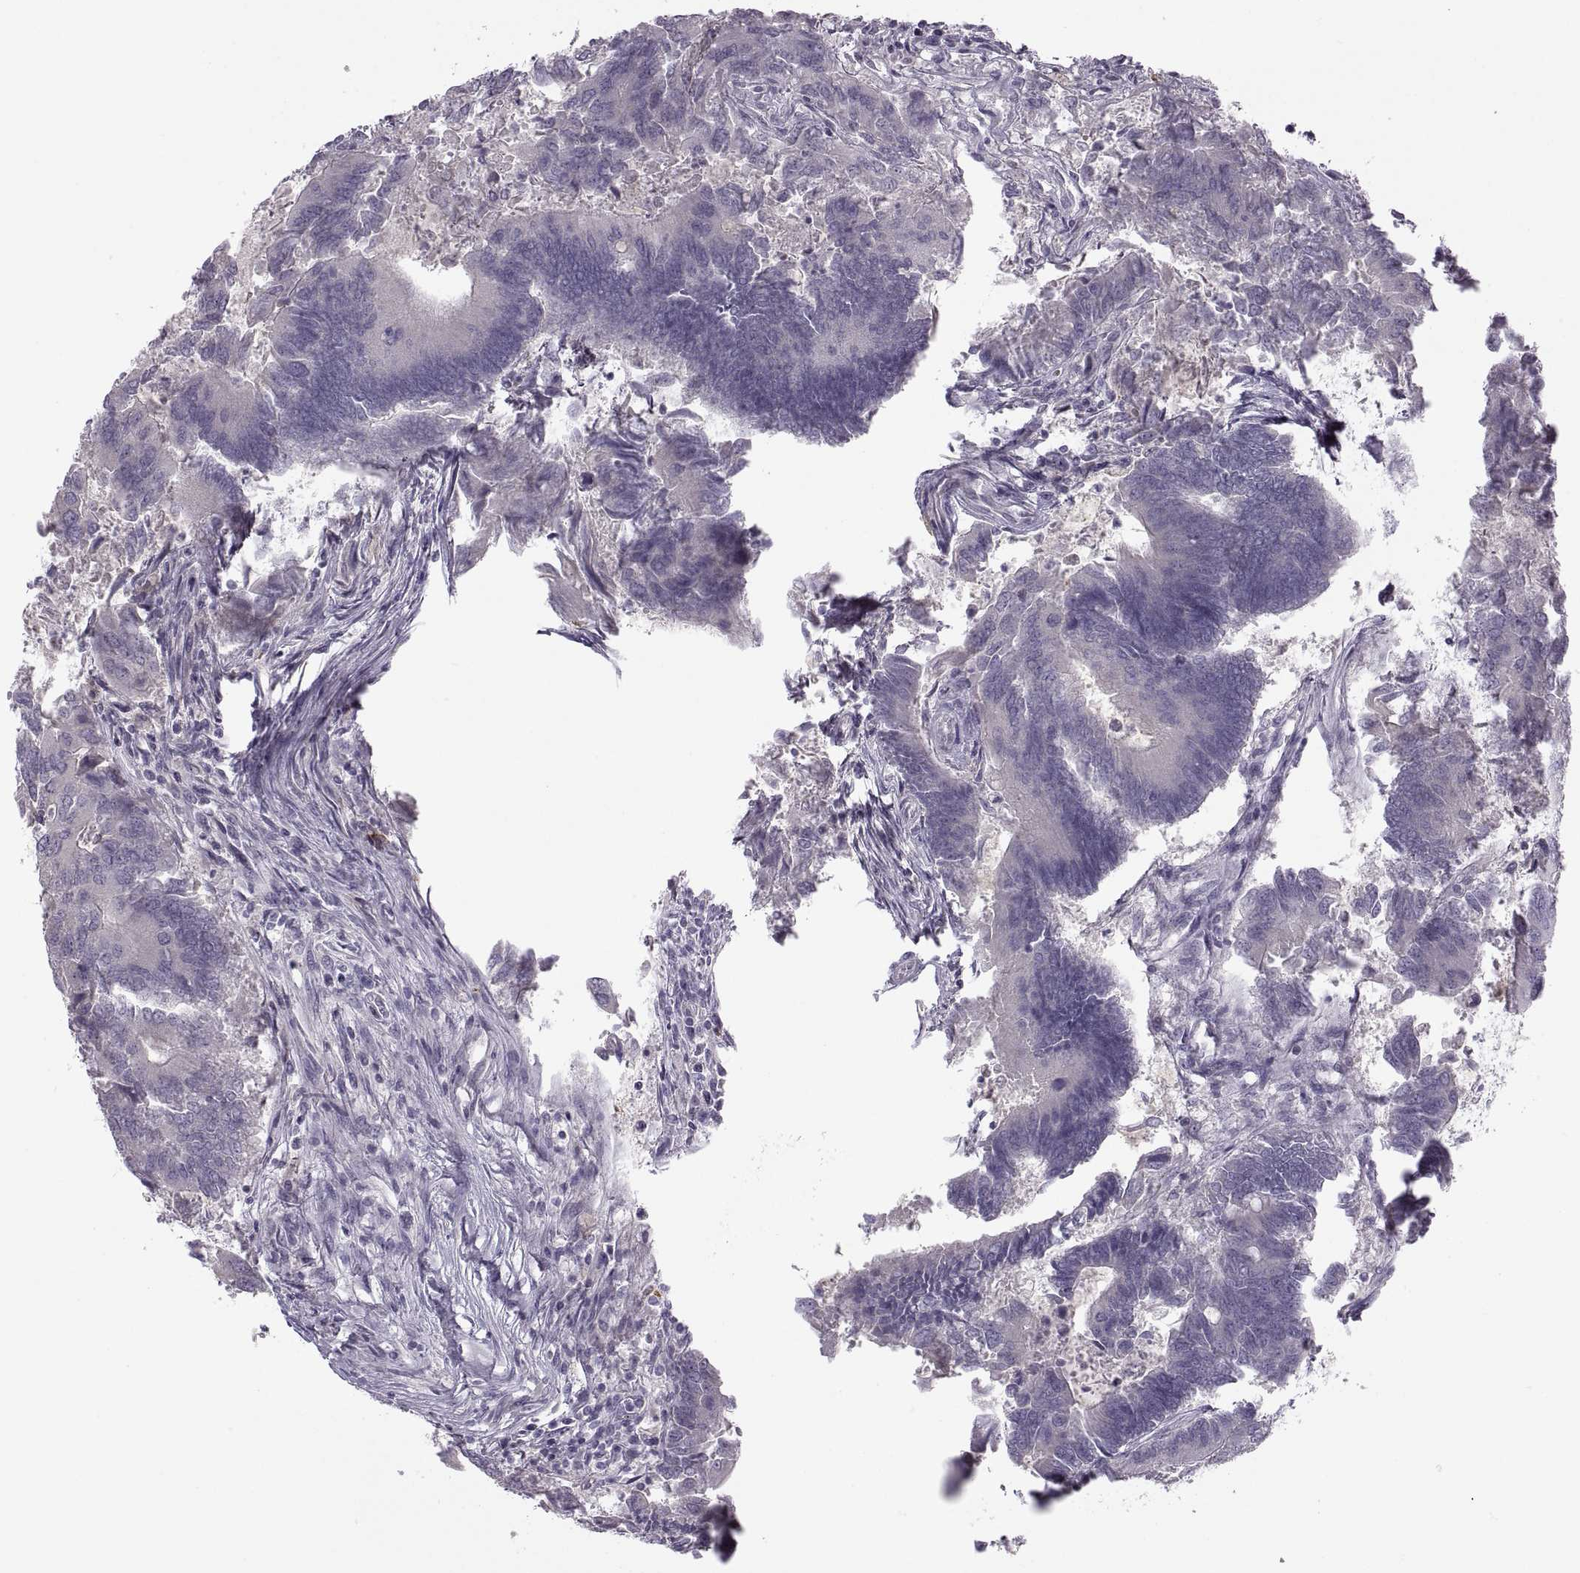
{"staining": {"intensity": "negative", "quantity": "none", "location": "none"}, "tissue": "colorectal cancer", "cell_type": "Tumor cells", "image_type": "cancer", "snomed": [{"axis": "morphology", "description": "Adenocarcinoma, NOS"}, {"axis": "topography", "description": "Colon"}], "caption": "Immunohistochemistry image of human colorectal adenocarcinoma stained for a protein (brown), which exhibits no expression in tumor cells.", "gene": "H2AP", "patient": {"sex": "female", "age": 67}}